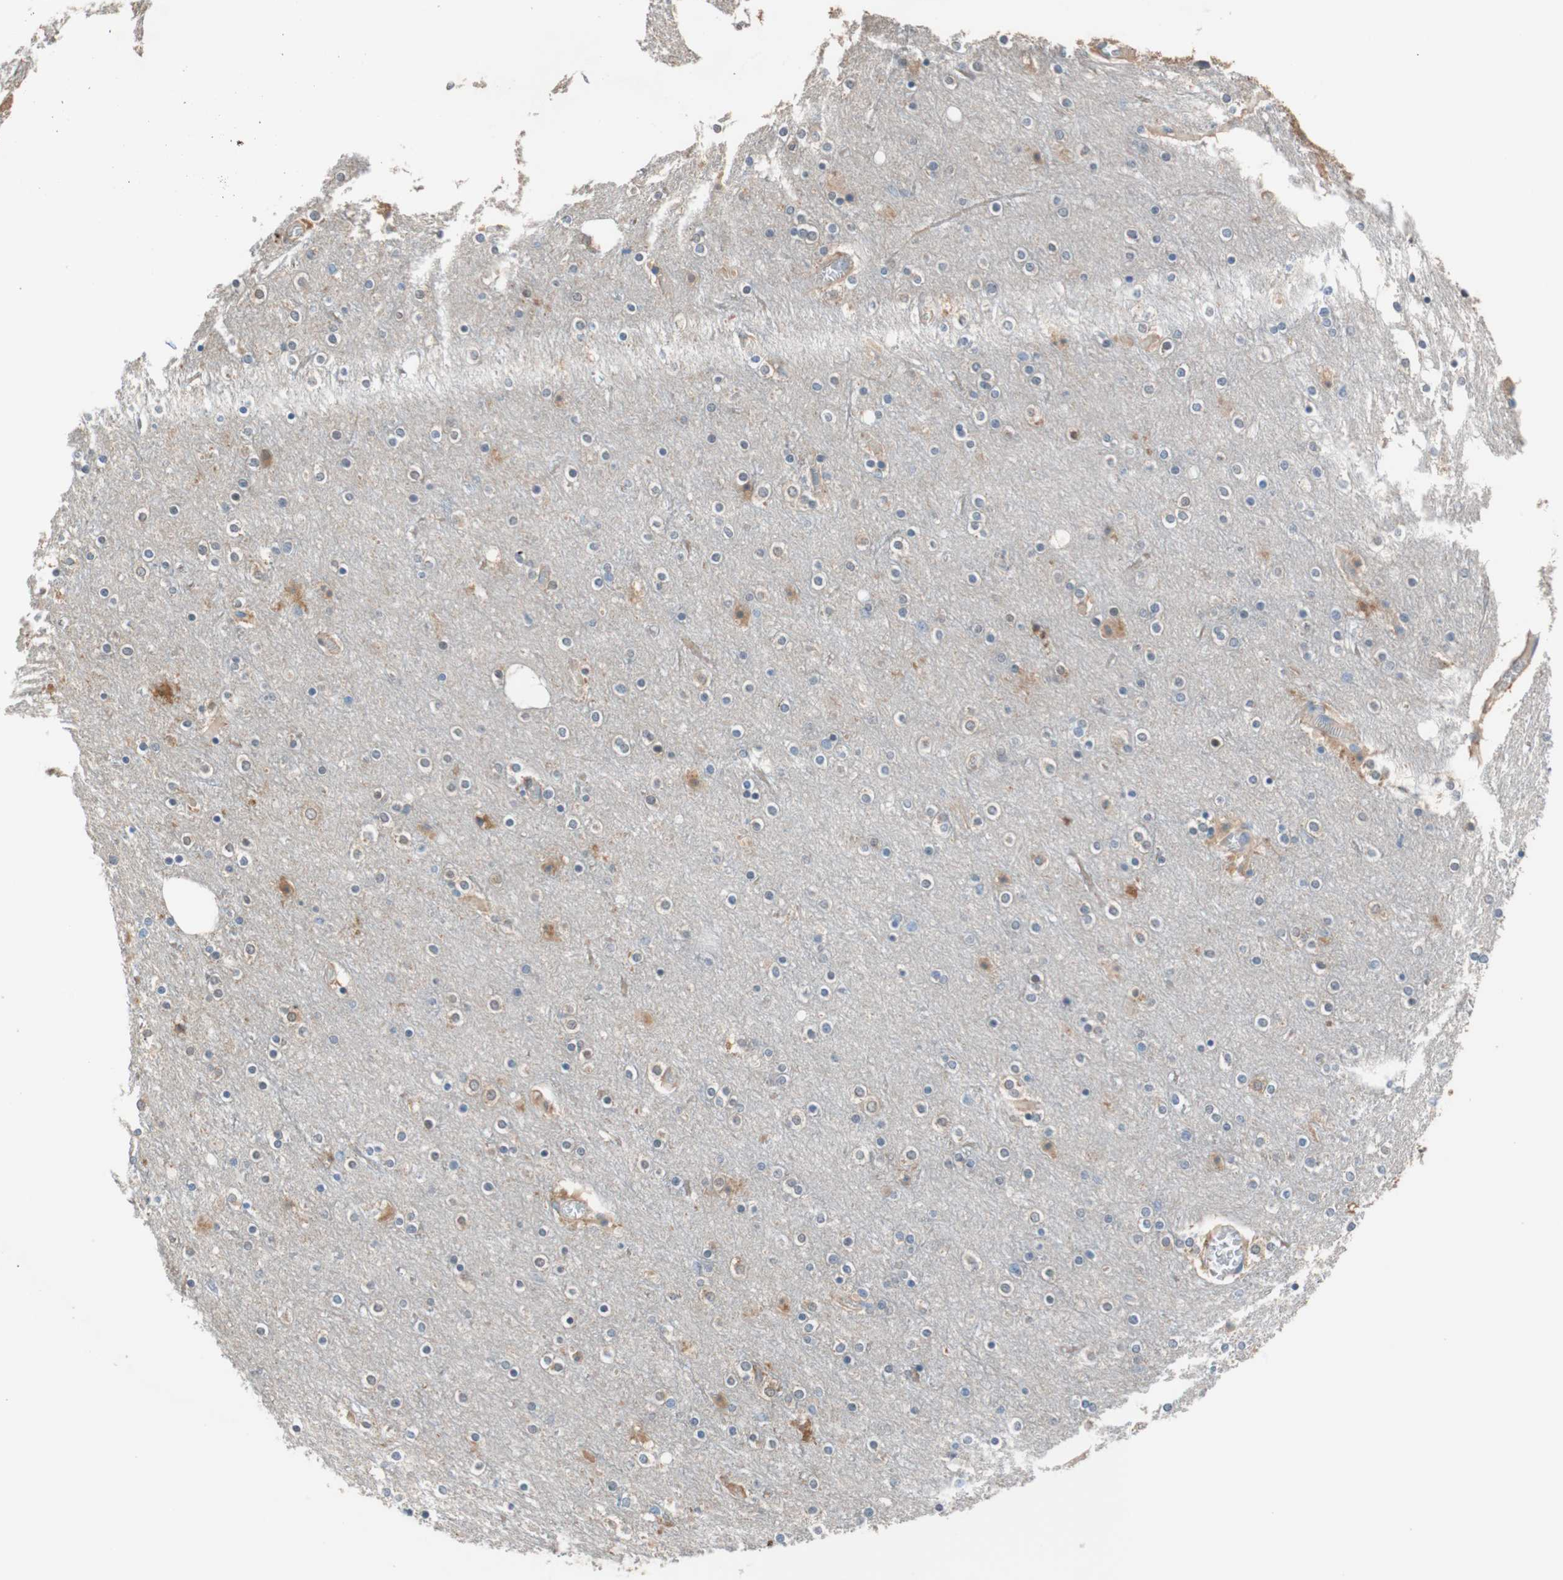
{"staining": {"intensity": "weak", "quantity": ">75%", "location": "cytoplasmic/membranous"}, "tissue": "cerebral cortex", "cell_type": "Endothelial cells", "image_type": "normal", "snomed": [{"axis": "morphology", "description": "Normal tissue, NOS"}, {"axis": "topography", "description": "Cerebral cortex"}], "caption": "A high-resolution histopathology image shows immunohistochemistry staining of unremarkable cerebral cortex, which shows weak cytoplasmic/membranous expression in about >75% of endothelial cells.", "gene": "GLUL", "patient": {"sex": "female", "age": 54}}